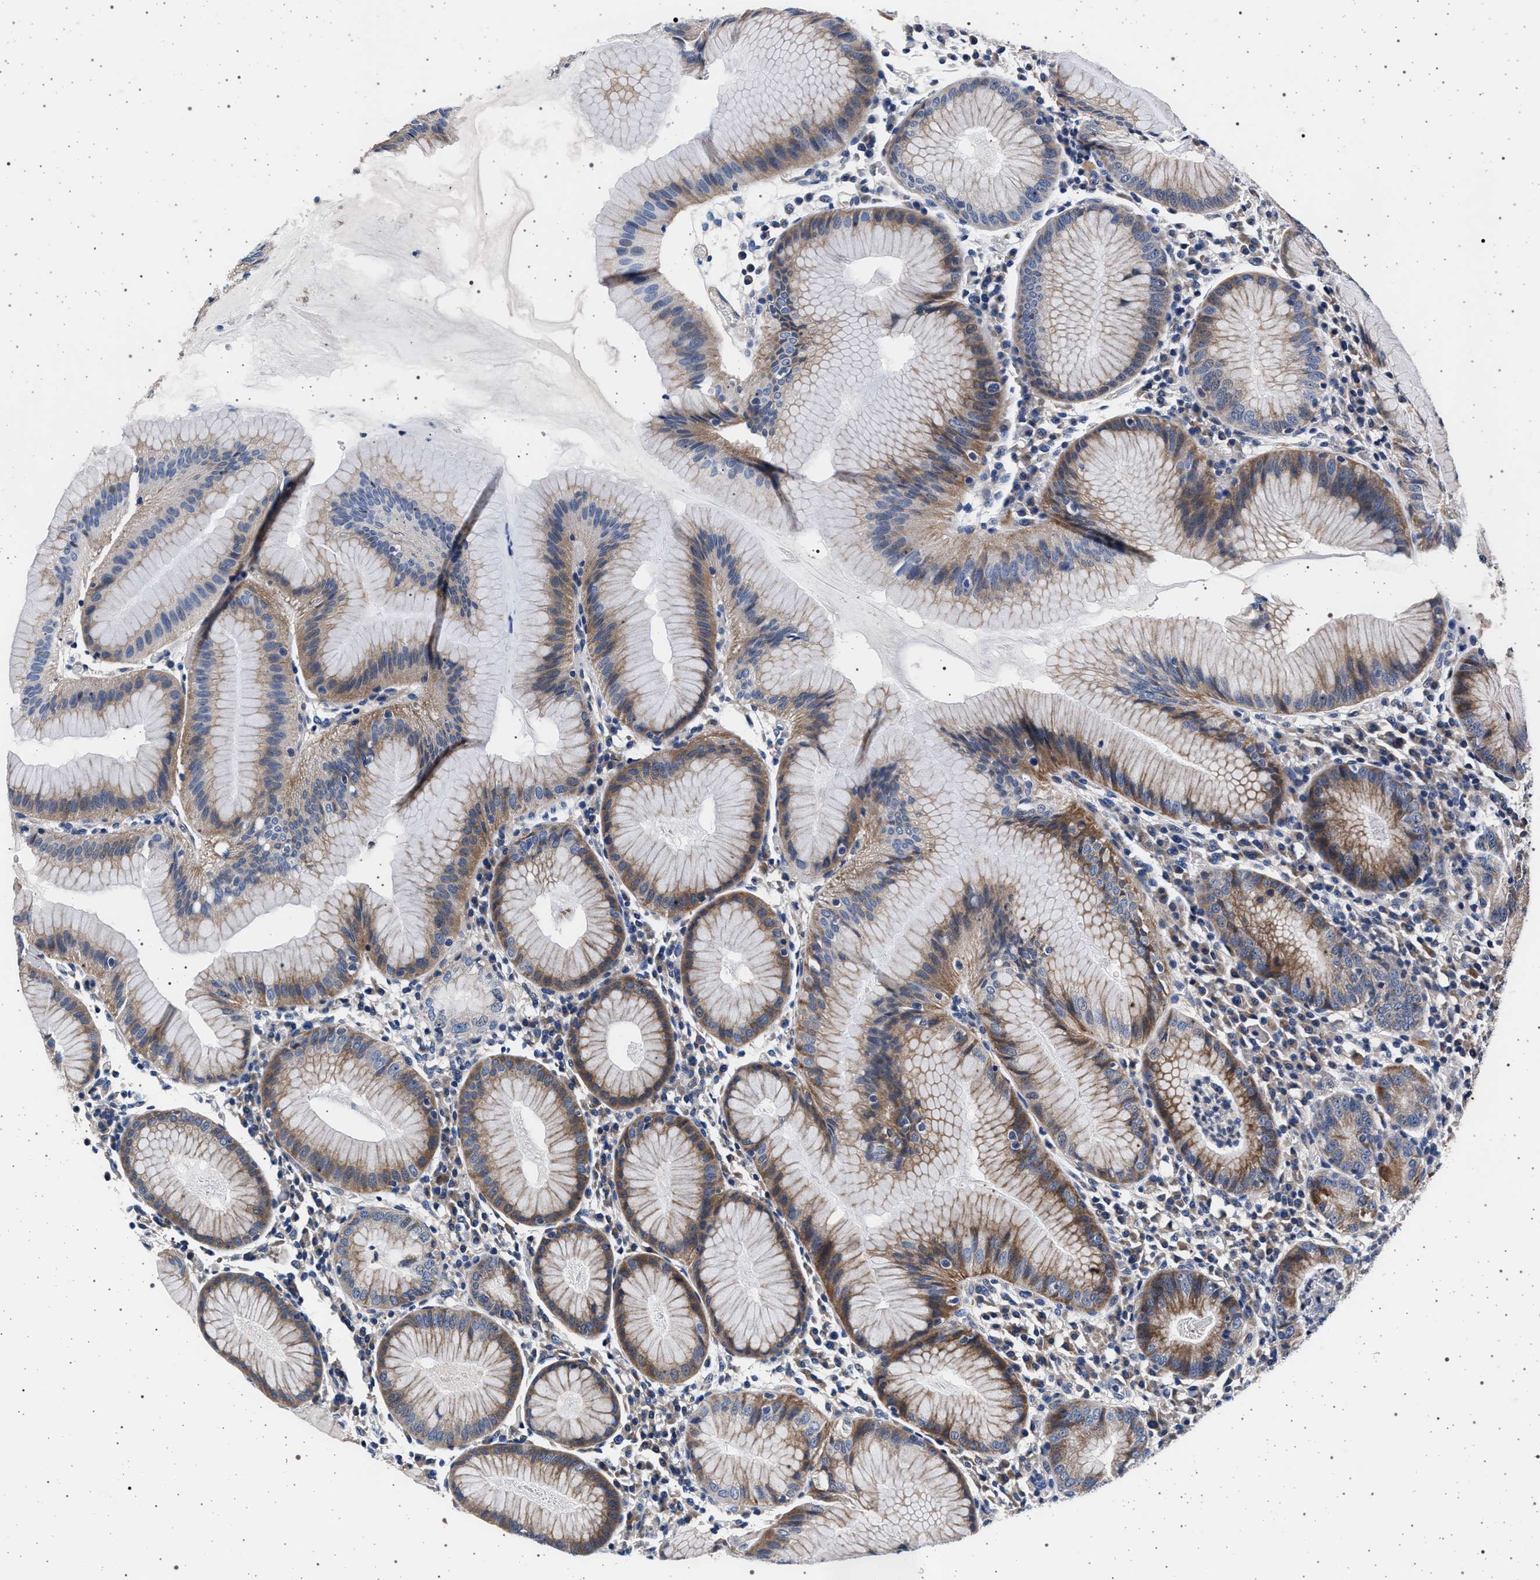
{"staining": {"intensity": "moderate", "quantity": ">75%", "location": "cytoplasmic/membranous"}, "tissue": "stomach", "cell_type": "Glandular cells", "image_type": "normal", "snomed": [{"axis": "morphology", "description": "Normal tissue, NOS"}, {"axis": "topography", "description": "Stomach"}, {"axis": "topography", "description": "Stomach, lower"}], "caption": "High-power microscopy captured an IHC histopathology image of benign stomach, revealing moderate cytoplasmic/membranous expression in approximately >75% of glandular cells. (DAB IHC, brown staining for protein, blue staining for nuclei).", "gene": "MAP3K2", "patient": {"sex": "female", "age": 75}}